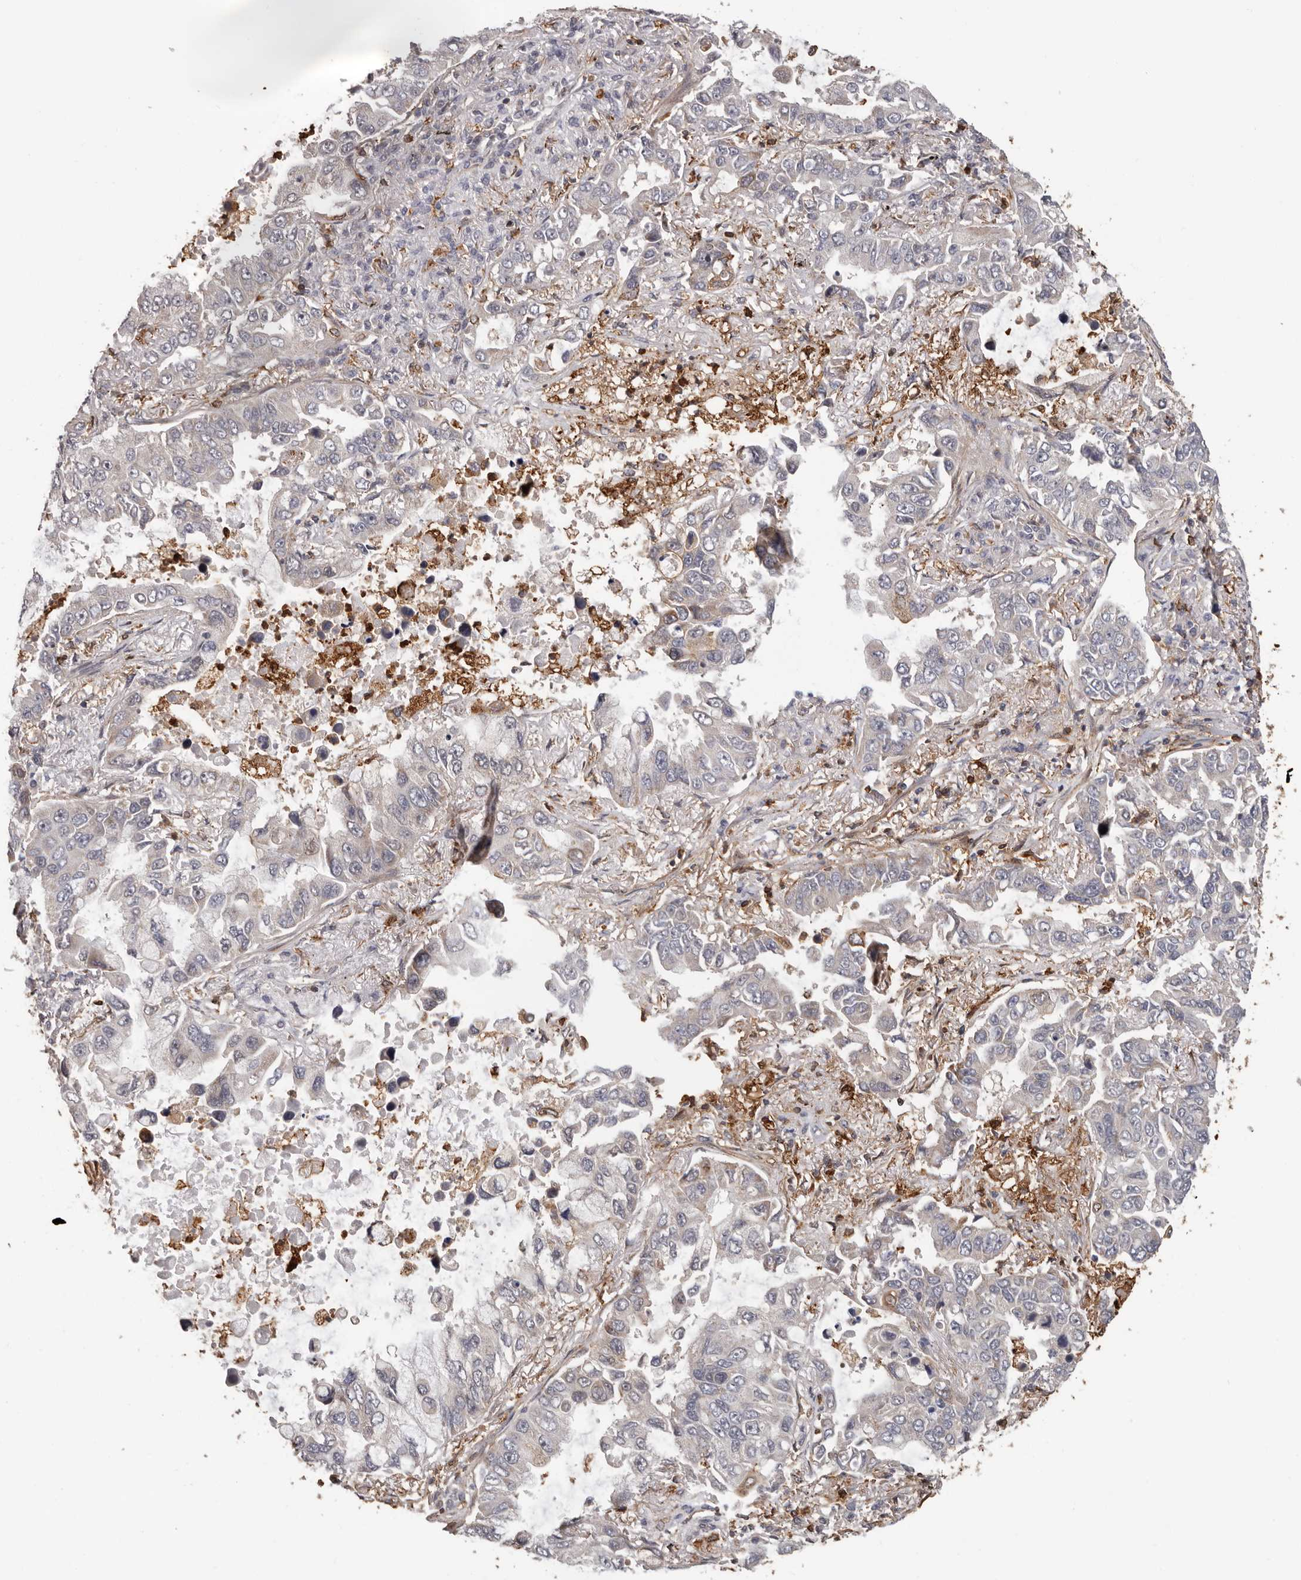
{"staining": {"intensity": "negative", "quantity": "none", "location": "none"}, "tissue": "lung cancer", "cell_type": "Tumor cells", "image_type": "cancer", "snomed": [{"axis": "morphology", "description": "Adenocarcinoma, NOS"}, {"axis": "topography", "description": "Lung"}], "caption": "The immunohistochemistry (IHC) photomicrograph has no significant staining in tumor cells of lung adenocarcinoma tissue.", "gene": "PRR12", "patient": {"sex": "male", "age": 64}}